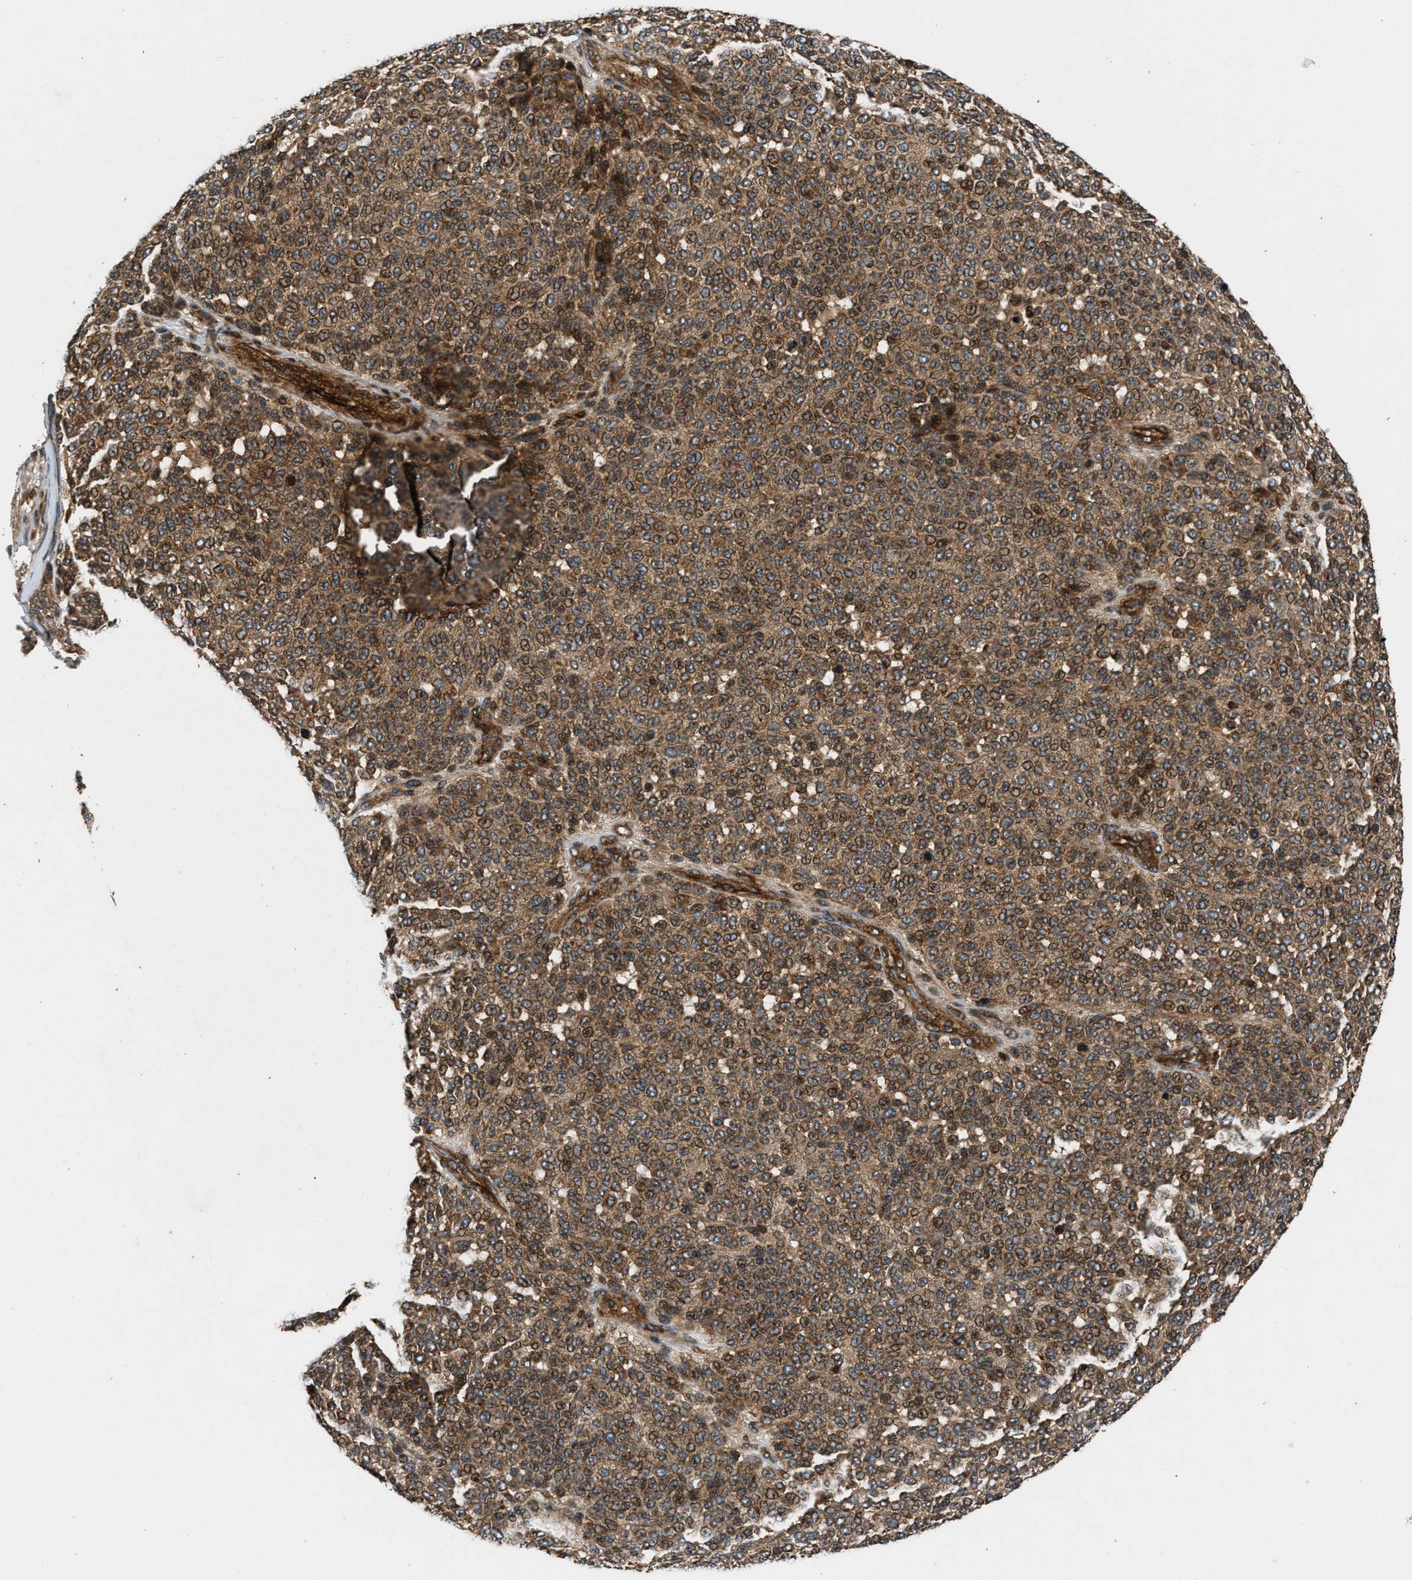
{"staining": {"intensity": "moderate", "quantity": ">75%", "location": "cytoplasmic/membranous"}, "tissue": "melanoma", "cell_type": "Tumor cells", "image_type": "cancer", "snomed": [{"axis": "morphology", "description": "Malignant melanoma, NOS"}, {"axis": "topography", "description": "Skin"}], "caption": "High-magnification brightfield microscopy of melanoma stained with DAB (3,3'-diaminobenzidine) (brown) and counterstained with hematoxylin (blue). tumor cells exhibit moderate cytoplasmic/membranous positivity is identified in approximately>75% of cells.", "gene": "PNPLA8", "patient": {"sex": "male", "age": 59}}